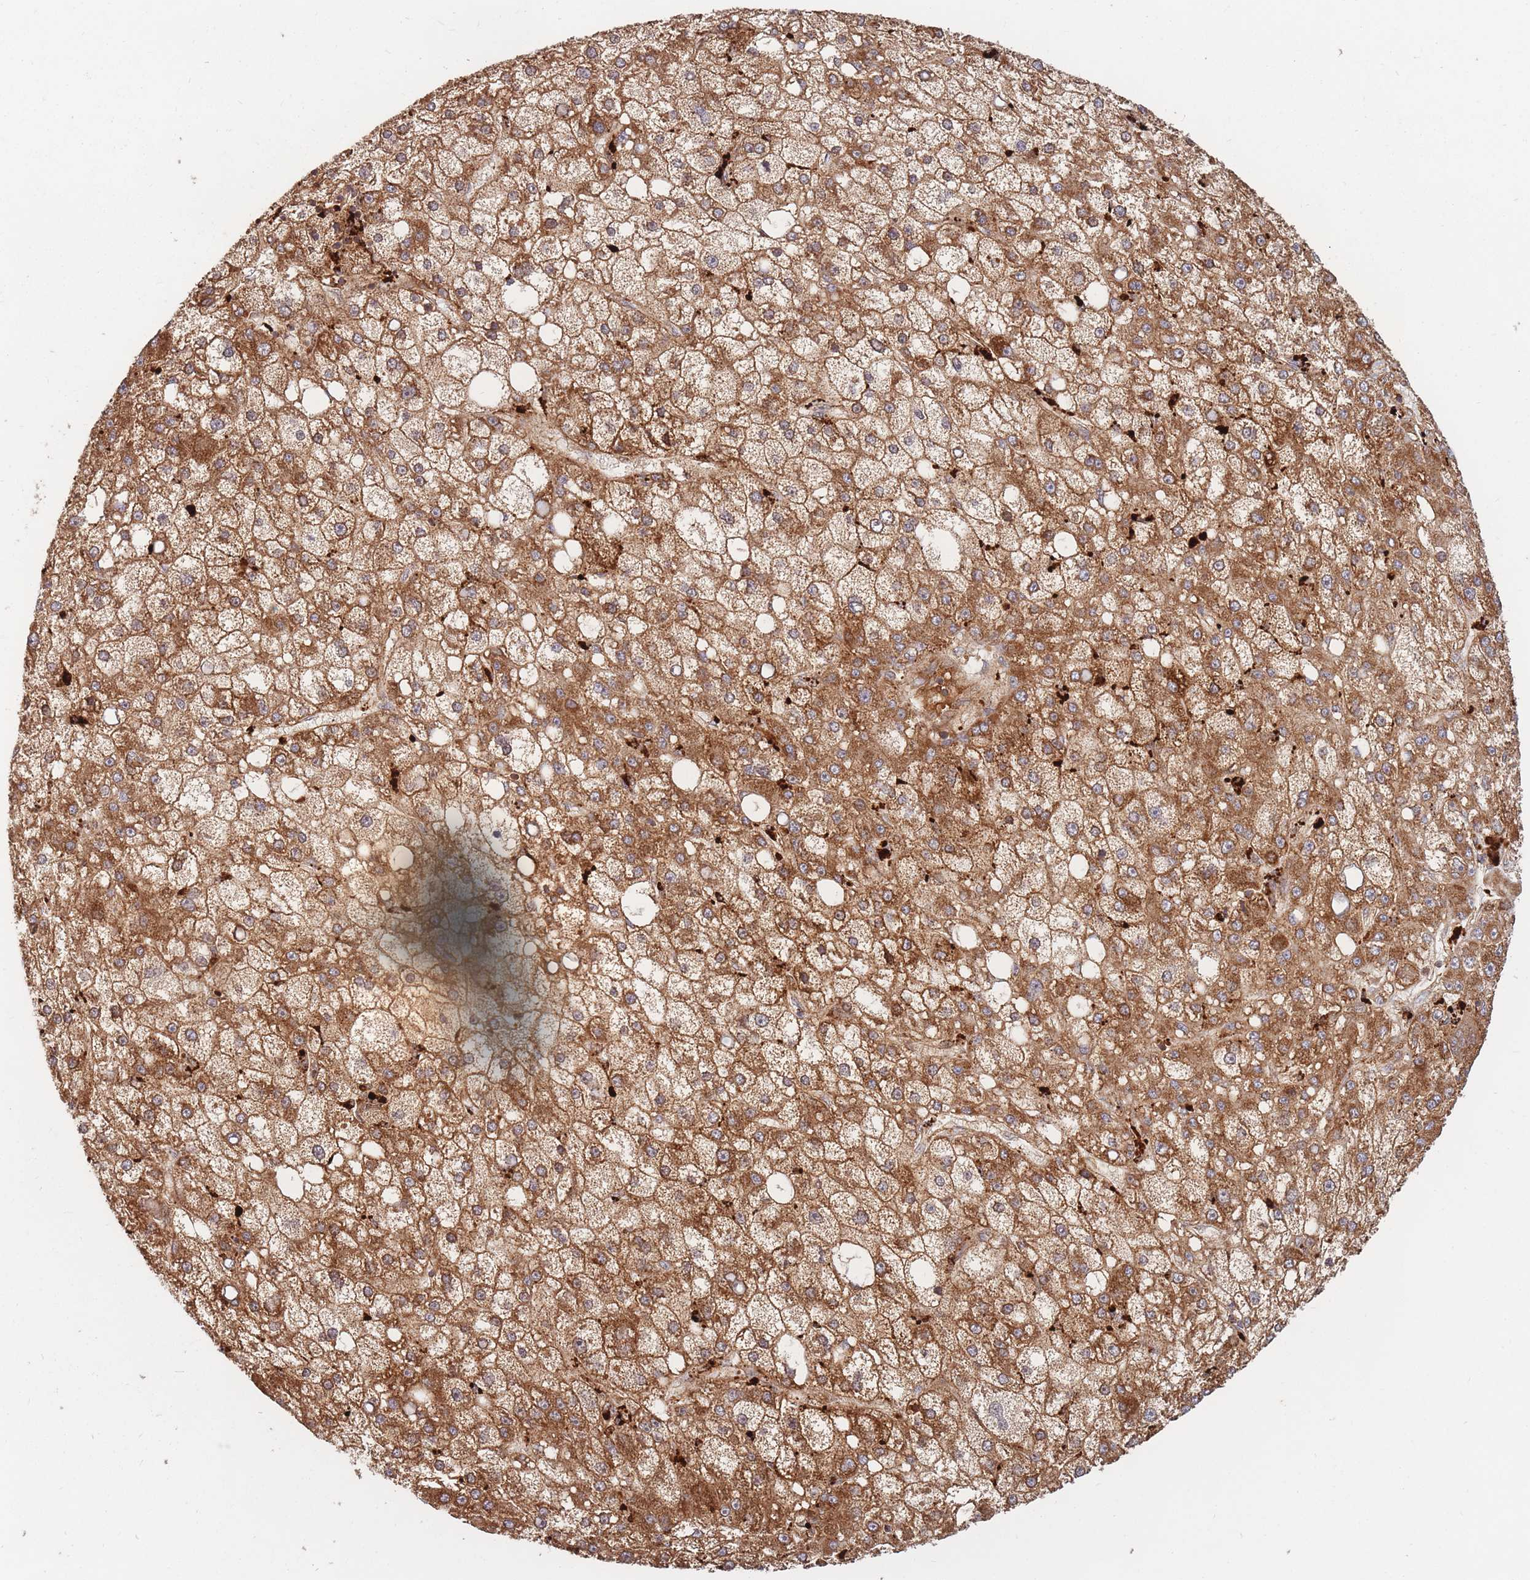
{"staining": {"intensity": "strong", "quantity": ">75%", "location": "cytoplasmic/membranous"}, "tissue": "liver cancer", "cell_type": "Tumor cells", "image_type": "cancer", "snomed": [{"axis": "morphology", "description": "Carcinoma, Hepatocellular, NOS"}, {"axis": "topography", "description": "Liver"}], "caption": "This micrograph displays hepatocellular carcinoma (liver) stained with immunohistochemistry to label a protein in brown. The cytoplasmic/membranous of tumor cells show strong positivity for the protein. Nuclei are counter-stained blue.", "gene": "RASSF2", "patient": {"sex": "male", "age": 67}}